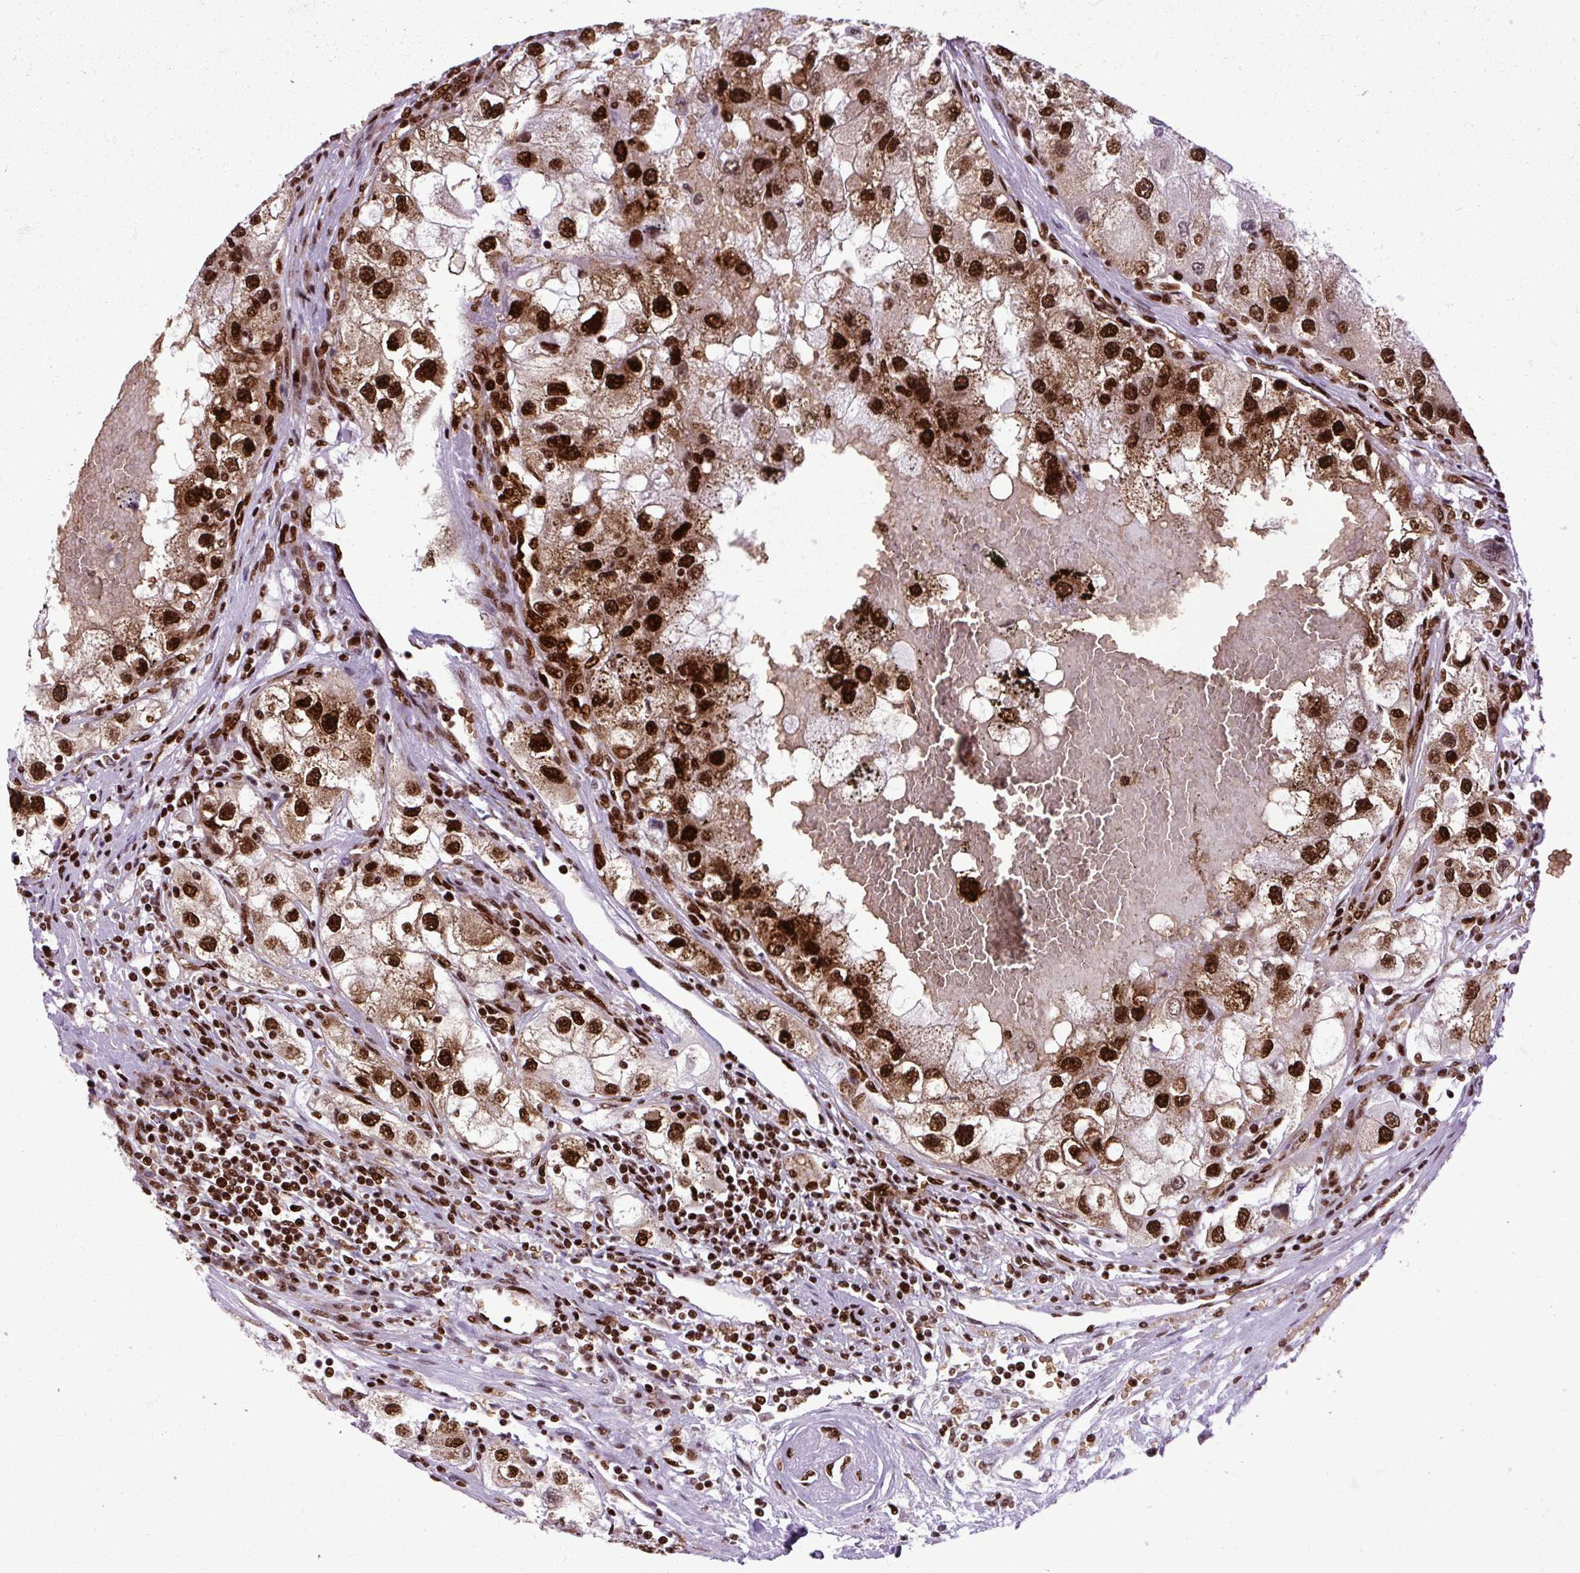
{"staining": {"intensity": "strong", "quantity": ">75%", "location": "nuclear"}, "tissue": "renal cancer", "cell_type": "Tumor cells", "image_type": "cancer", "snomed": [{"axis": "morphology", "description": "Adenocarcinoma, NOS"}, {"axis": "topography", "description": "Kidney"}], "caption": "Renal cancer stained with a brown dye displays strong nuclear positive positivity in approximately >75% of tumor cells.", "gene": "FUS", "patient": {"sex": "male", "age": 63}}